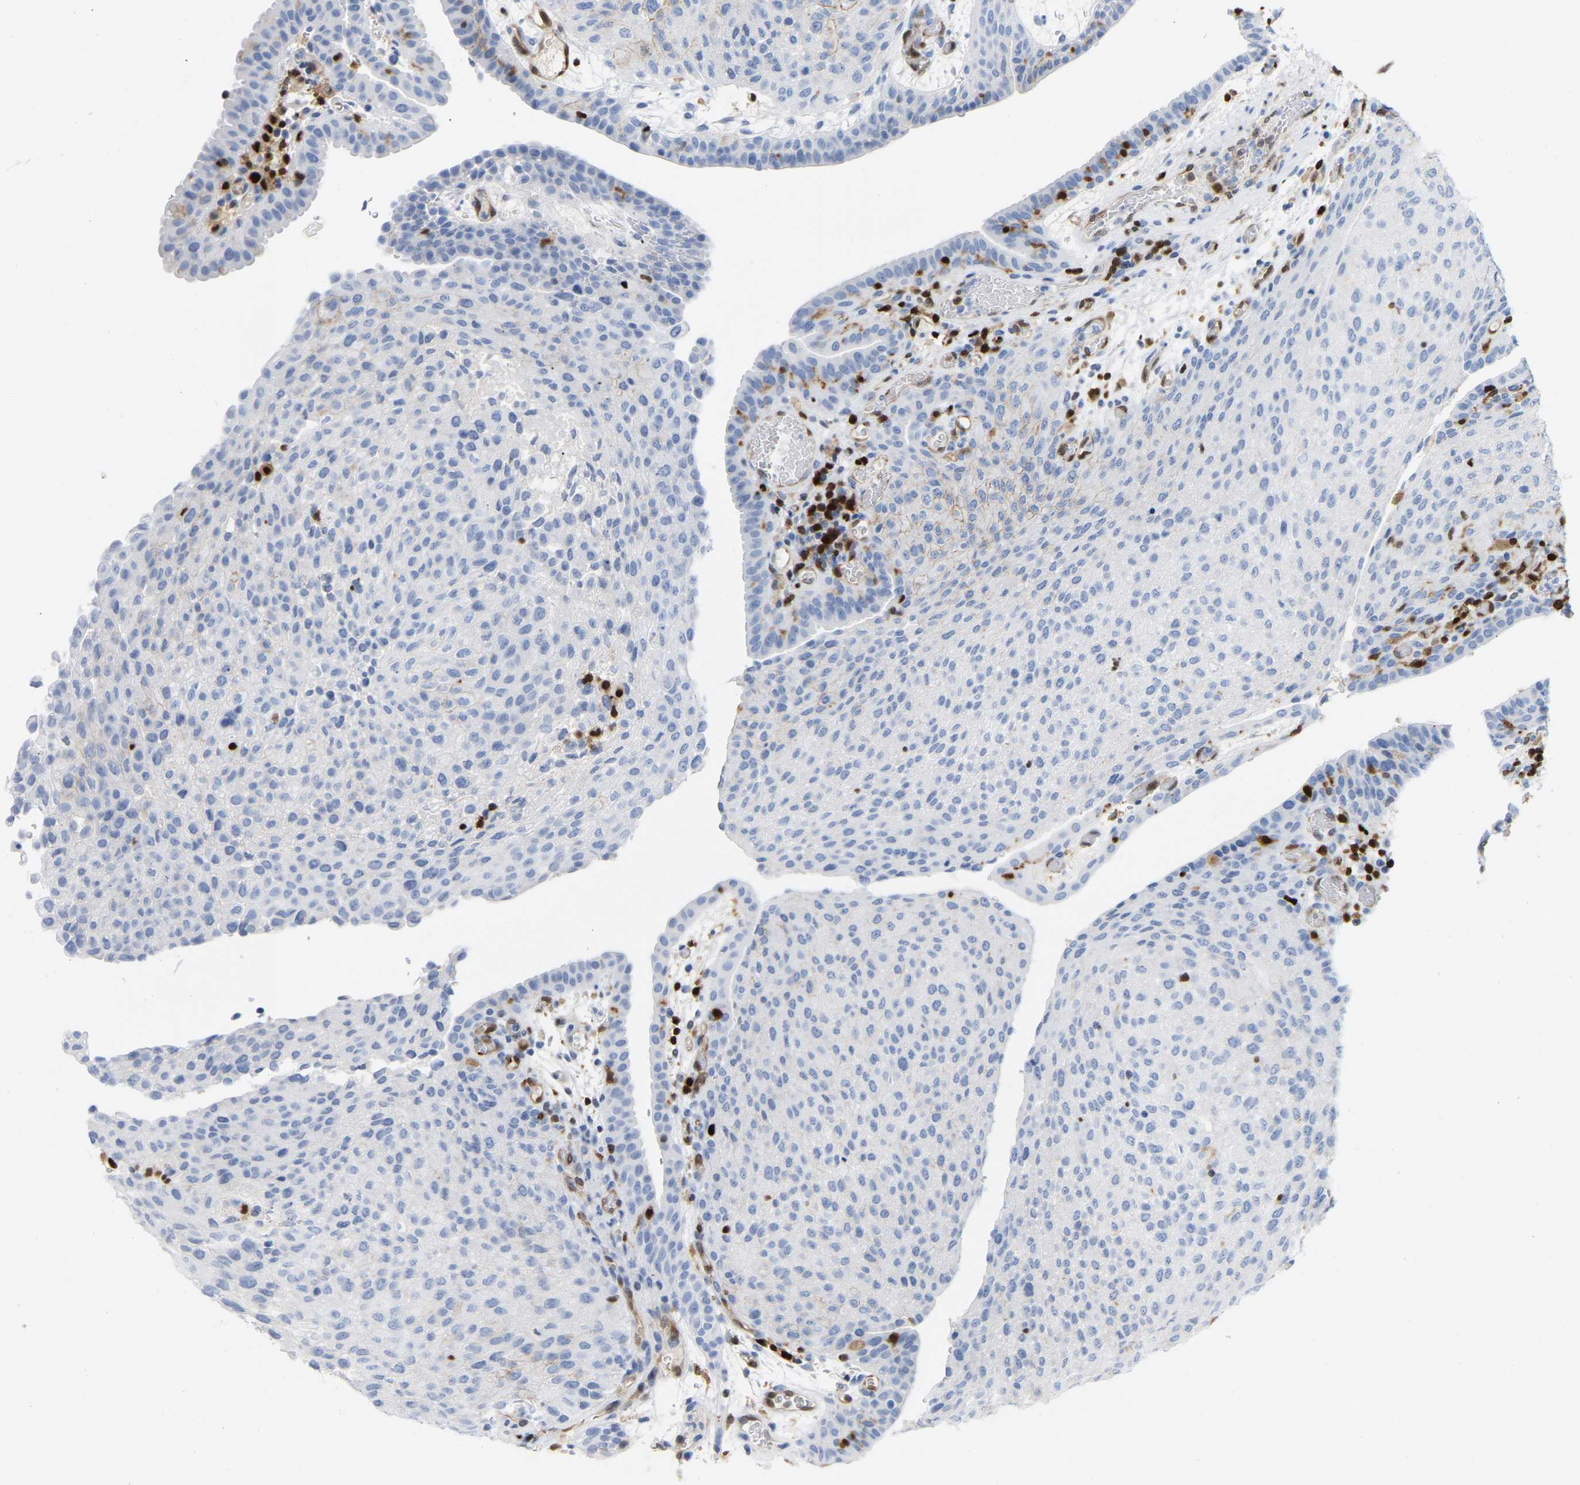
{"staining": {"intensity": "negative", "quantity": "none", "location": "none"}, "tissue": "urothelial cancer", "cell_type": "Tumor cells", "image_type": "cancer", "snomed": [{"axis": "morphology", "description": "Urothelial carcinoma, Low grade"}, {"axis": "morphology", "description": "Urothelial carcinoma, High grade"}, {"axis": "topography", "description": "Urinary bladder"}], "caption": "A micrograph of urothelial cancer stained for a protein displays no brown staining in tumor cells. The staining is performed using DAB brown chromogen with nuclei counter-stained in using hematoxylin.", "gene": "GIMAP4", "patient": {"sex": "male", "age": 35}}